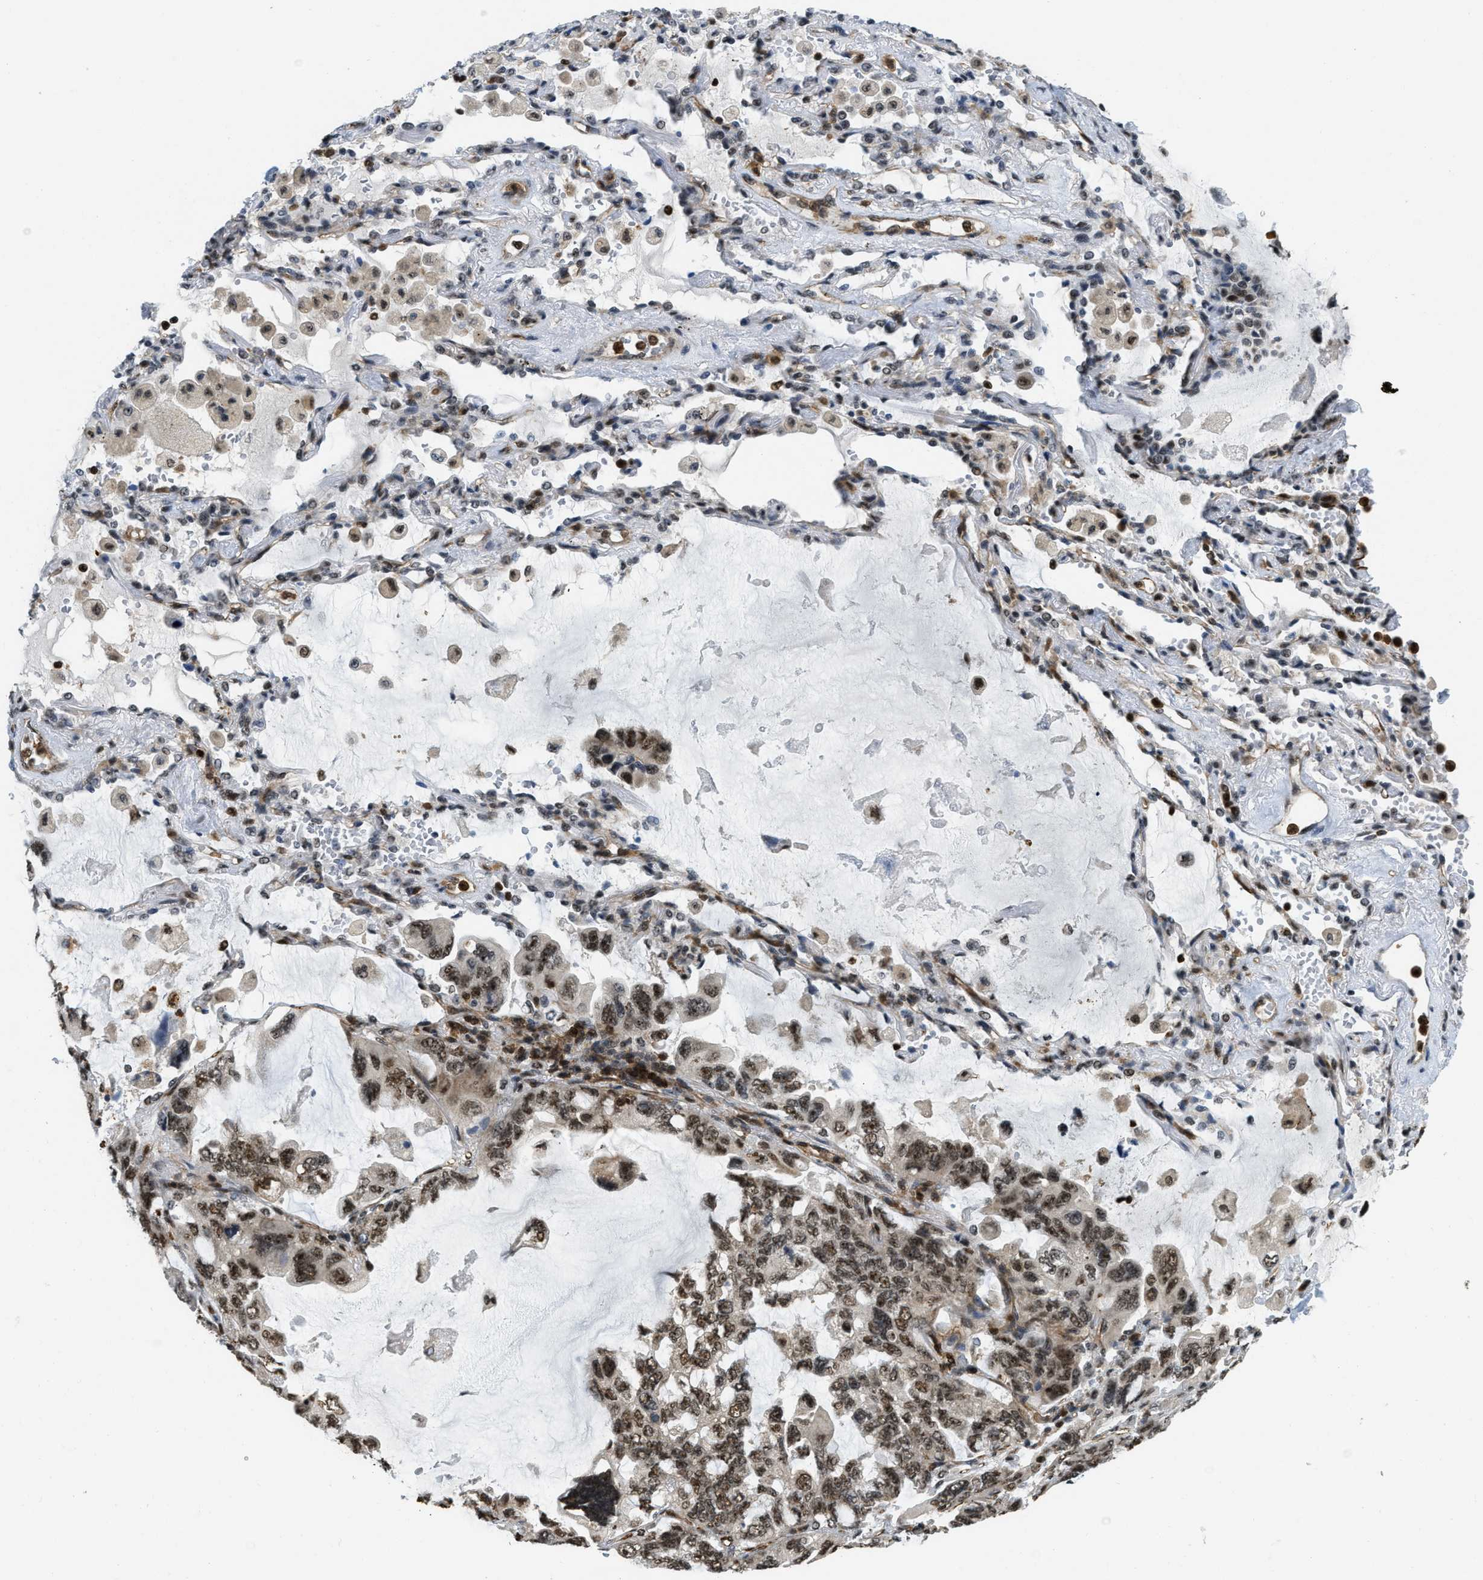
{"staining": {"intensity": "moderate", "quantity": ">75%", "location": "nuclear"}, "tissue": "lung cancer", "cell_type": "Tumor cells", "image_type": "cancer", "snomed": [{"axis": "morphology", "description": "Squamous cell carcinoma, NOS"}, {"axis": "topography", "description": "Lung"}], "caption": "Immunohistochemical staining of squamous cell carcinoma (lung) displays medium levels of moderate nuclear positivity in about >75% of tumor cells. The staining was performed using DAB to visualize the protein expression in brown, while the nuclei were stained in blue with hematoxylin (Magnification: 20x).", "gene": "E2F1", "patient": {"sex": "female", "age": 73}}